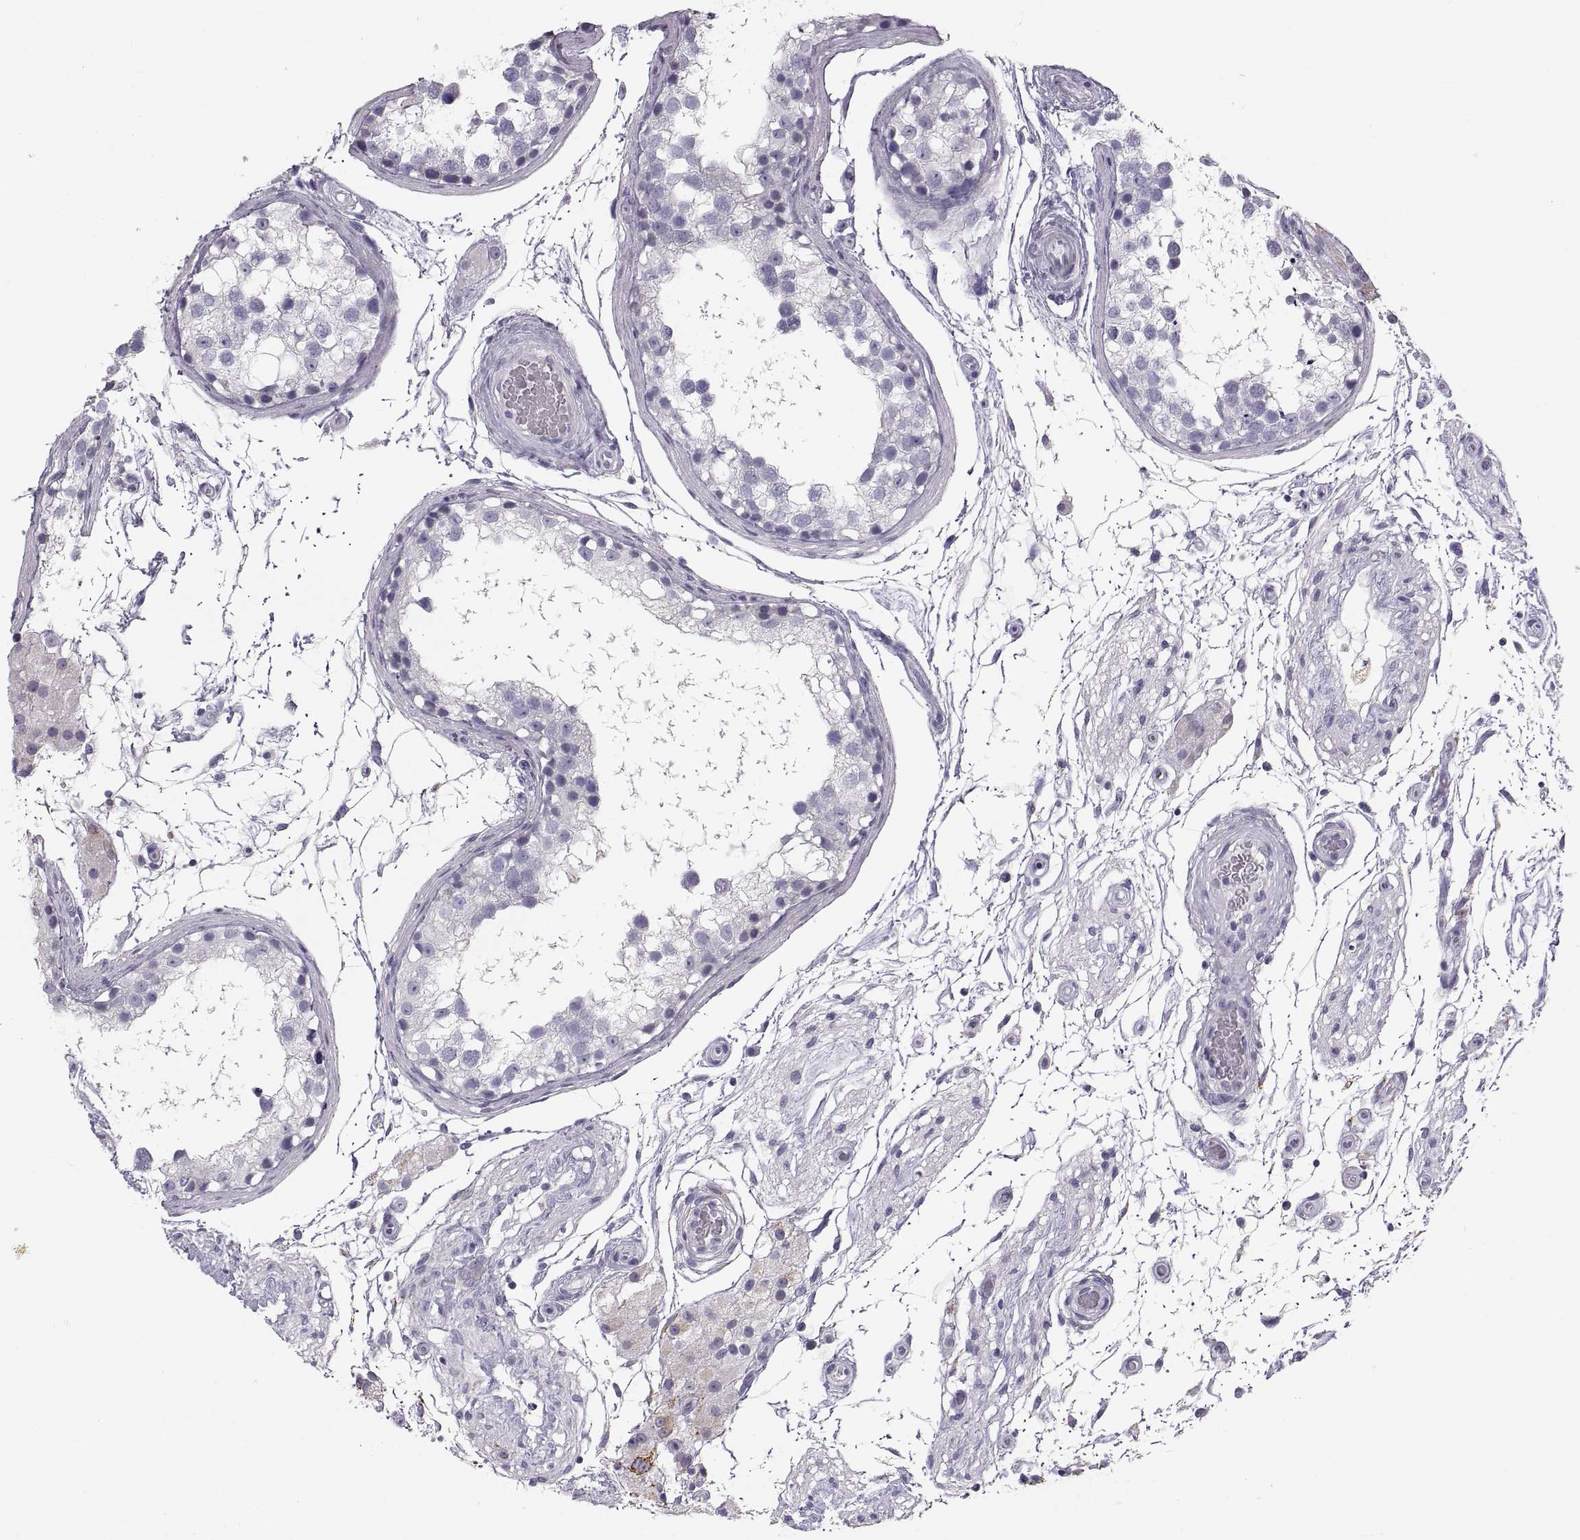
{"staining": {"intensity": "negative", "quantity": "none", "location": "none"}, "tissue": "testis", "cell_type": "Cells in seminiferous ducts", "image_type": "normal", "snomed": [{"axis": "morphology", "description": "Normal tissue, NOS"}, {"axis": "morphology", "description": "Seminoma, NOS"}, {"axis": "topography", "description": "Testis"}], "caption": "This is an immunohistochemistry (IHC) image of benign testis. There is no expression in cells in seminiferous ducts.", "gene": "COL9A3", "patient": {"sex": "male", "age": 65}}